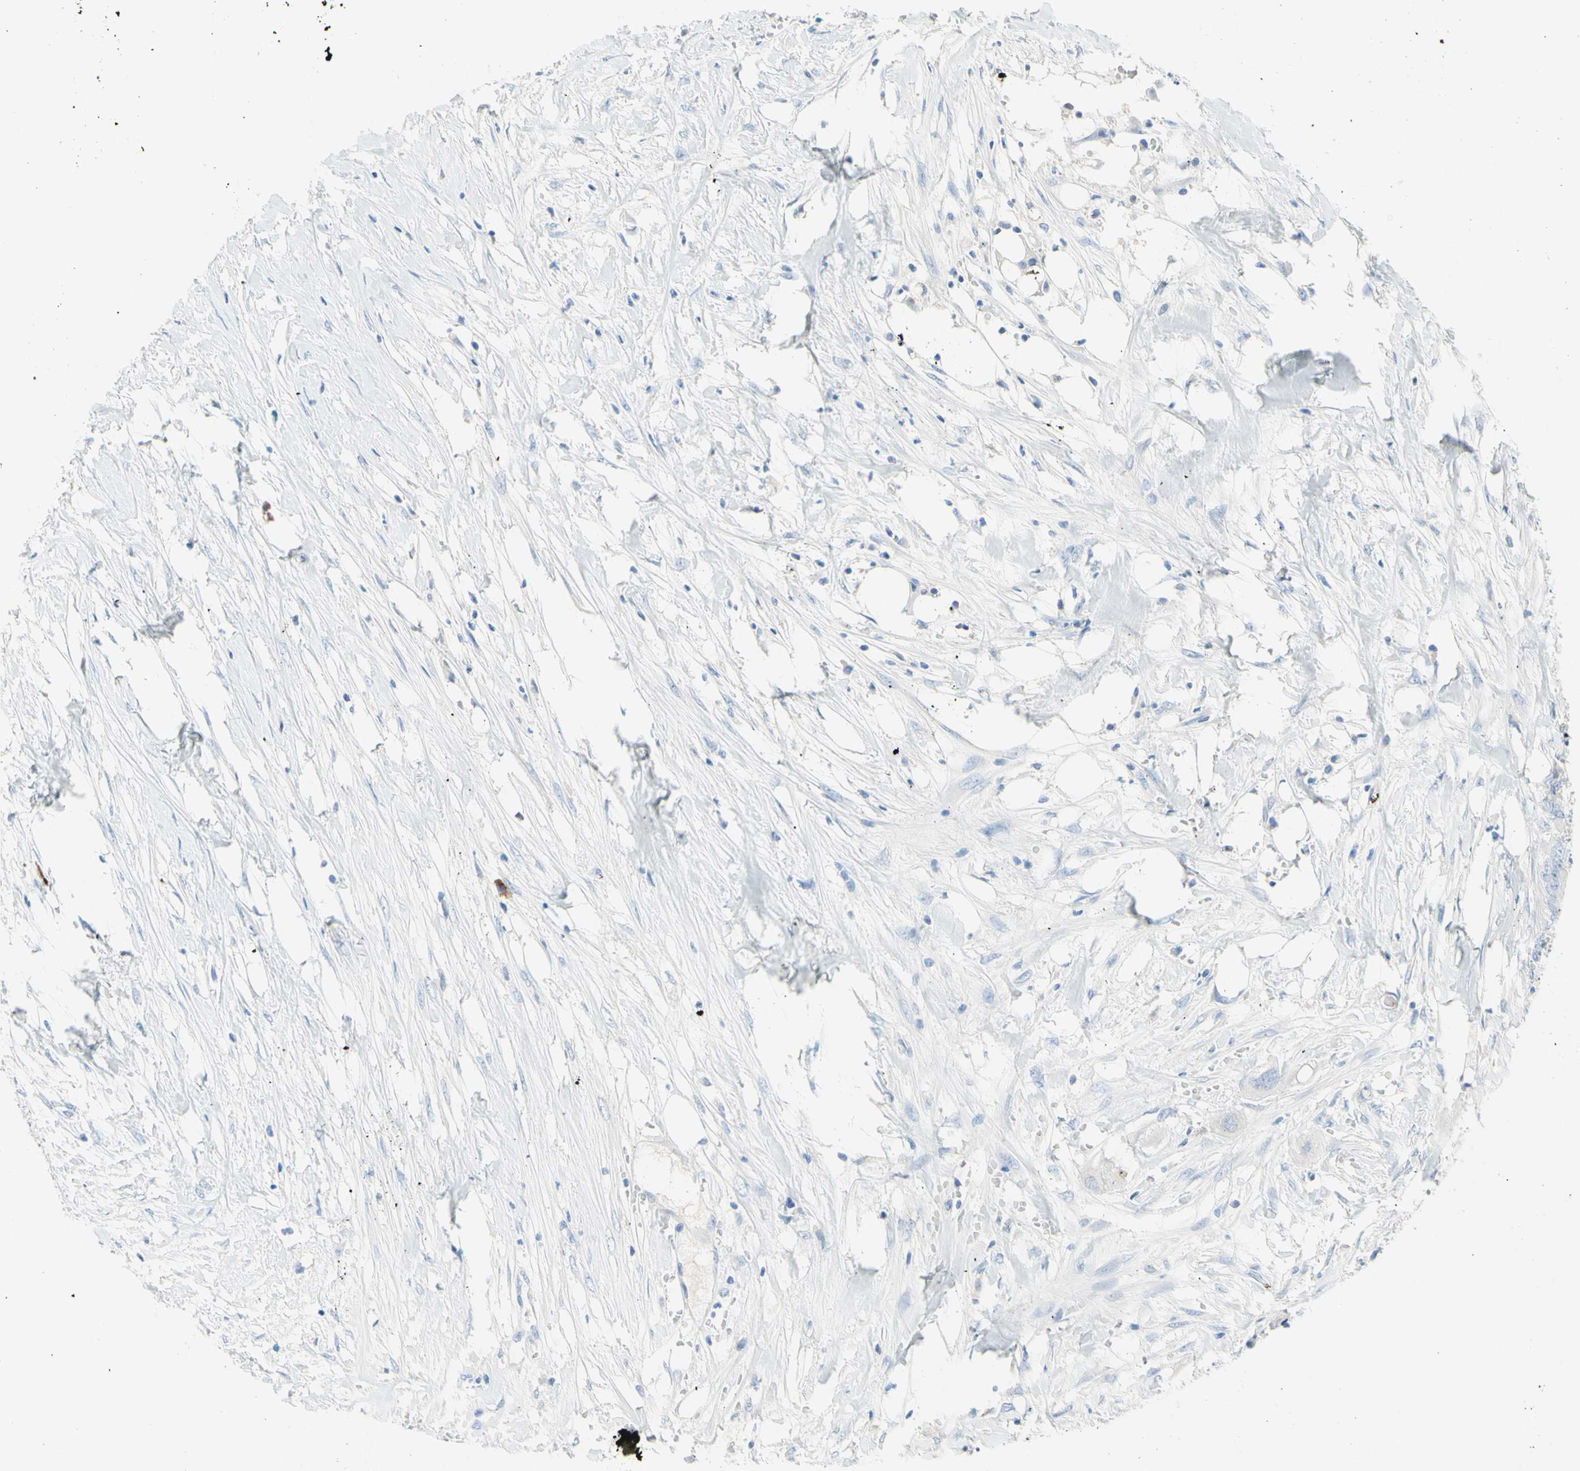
{"staining": {"intensity": "negative", "quantity": "none", "location": "none"}, "tissue": "colorectal cancer", "cell_type": "Tumor cells", "image_type": "cancer", "snomed": [{"axis": "morphology", "description": "Adenocarcinoma, NOS"}, {"axis": "topography", "description": "Colon"}], "caption": "Adenocarcinoma (colorectal) stained for a protein using IHC reveals no staining tumor cells.", "gene": "IL6ST", "patient": {"sex": "female", "age": 57}}